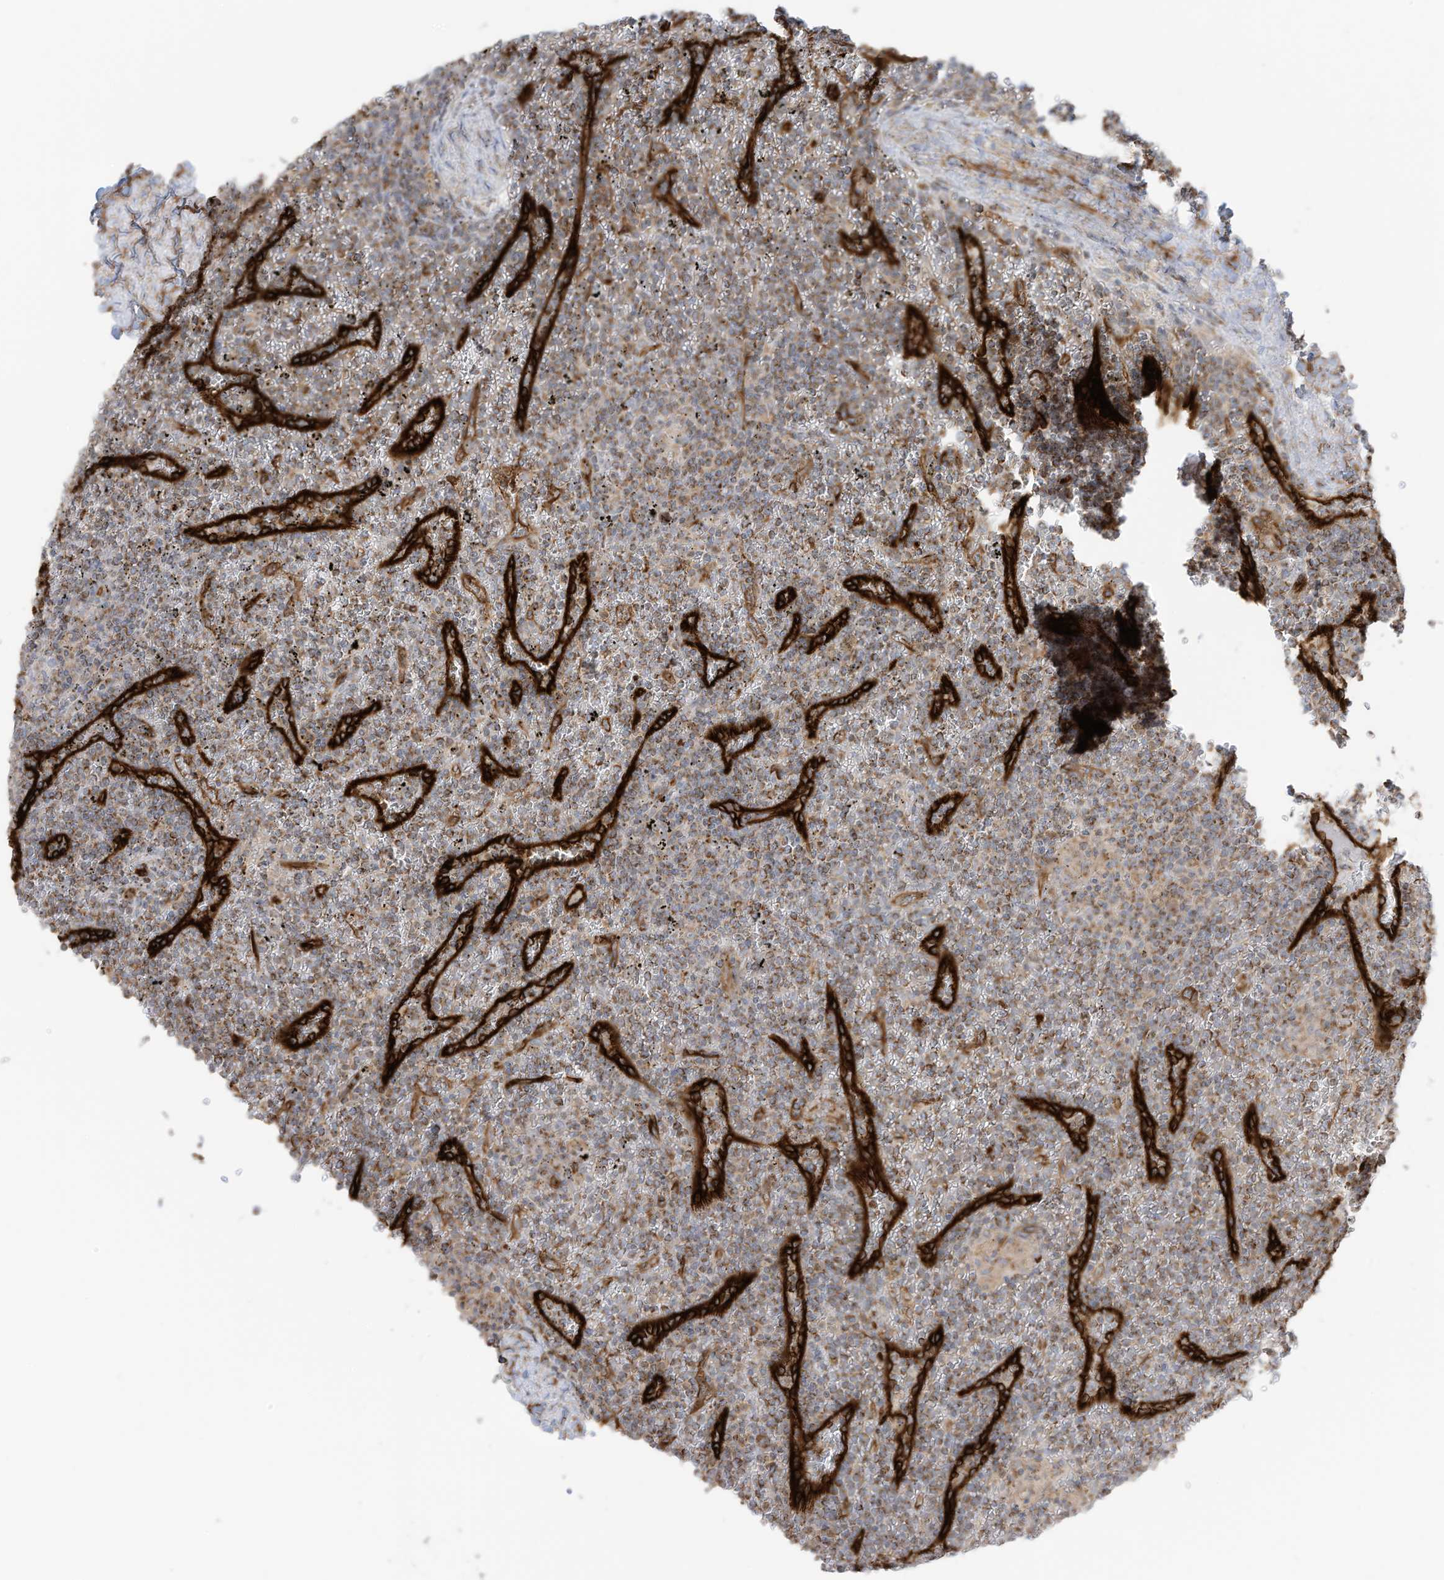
{"staining": {"intensity": "weak", "quantity": ">75%", "location": "cytoplasmic/membranous"}, "tissue": "lymphoma", "cell_type": "Tumor cells", "image_type": "cancer", "snomed": [{"axis": "morphology", "description": "Malignant lymphoma, non-Hodgkin's type, Low grade"}, {"axis": "topography", "description": "Spleen"}], "caption": "Low-grade malignant lymphoma, non-Hodgkin's type stained with immunohistochemistry (IHC) exhibits weak cytoplasmic/membranous positivity in approximately >75% of tumor cells.", "gene": "ABCB7", "patient": {"sex": "female", "age": 19}}